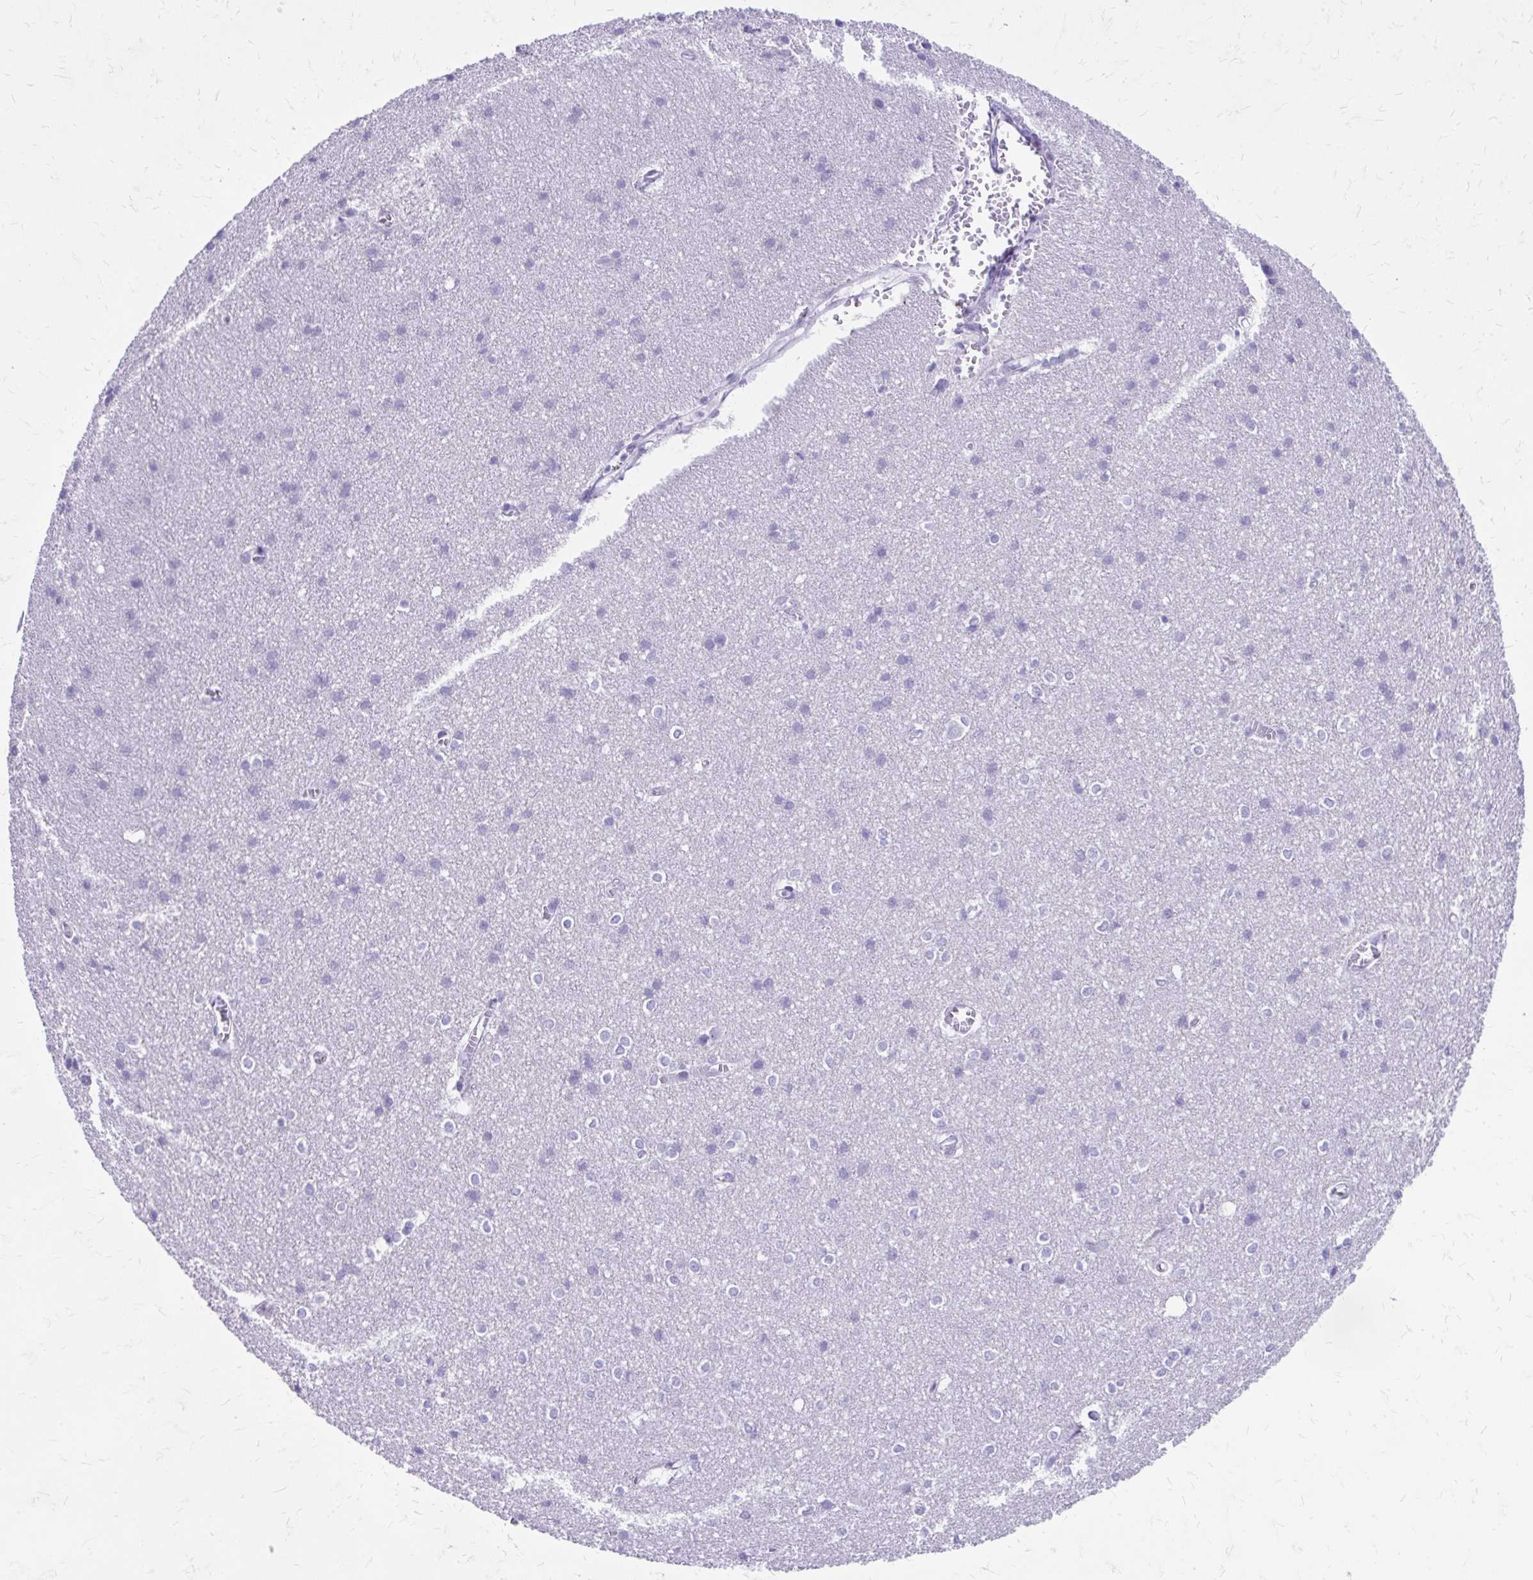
{"staining": {"intensity": "negative", "quantity": "none", "location": "none"}, "tissue": "cerebral cortex", "cell_type": "Endothelial cells", "image_type": "normal", "snomed": [{"axis": "morphology", "description": "Normal tissue, NOS"}, {"axis": "topography", "description": "Cerebral cortex"}], "caption": "A photomicrograph of human cerebral cortex is negative for staining in endothelial cells. (DAB IHC visualized using brightfield microscopy, high magnification).", "gene": "SATL1", "patient": {"sex": "male", "age": 37}}